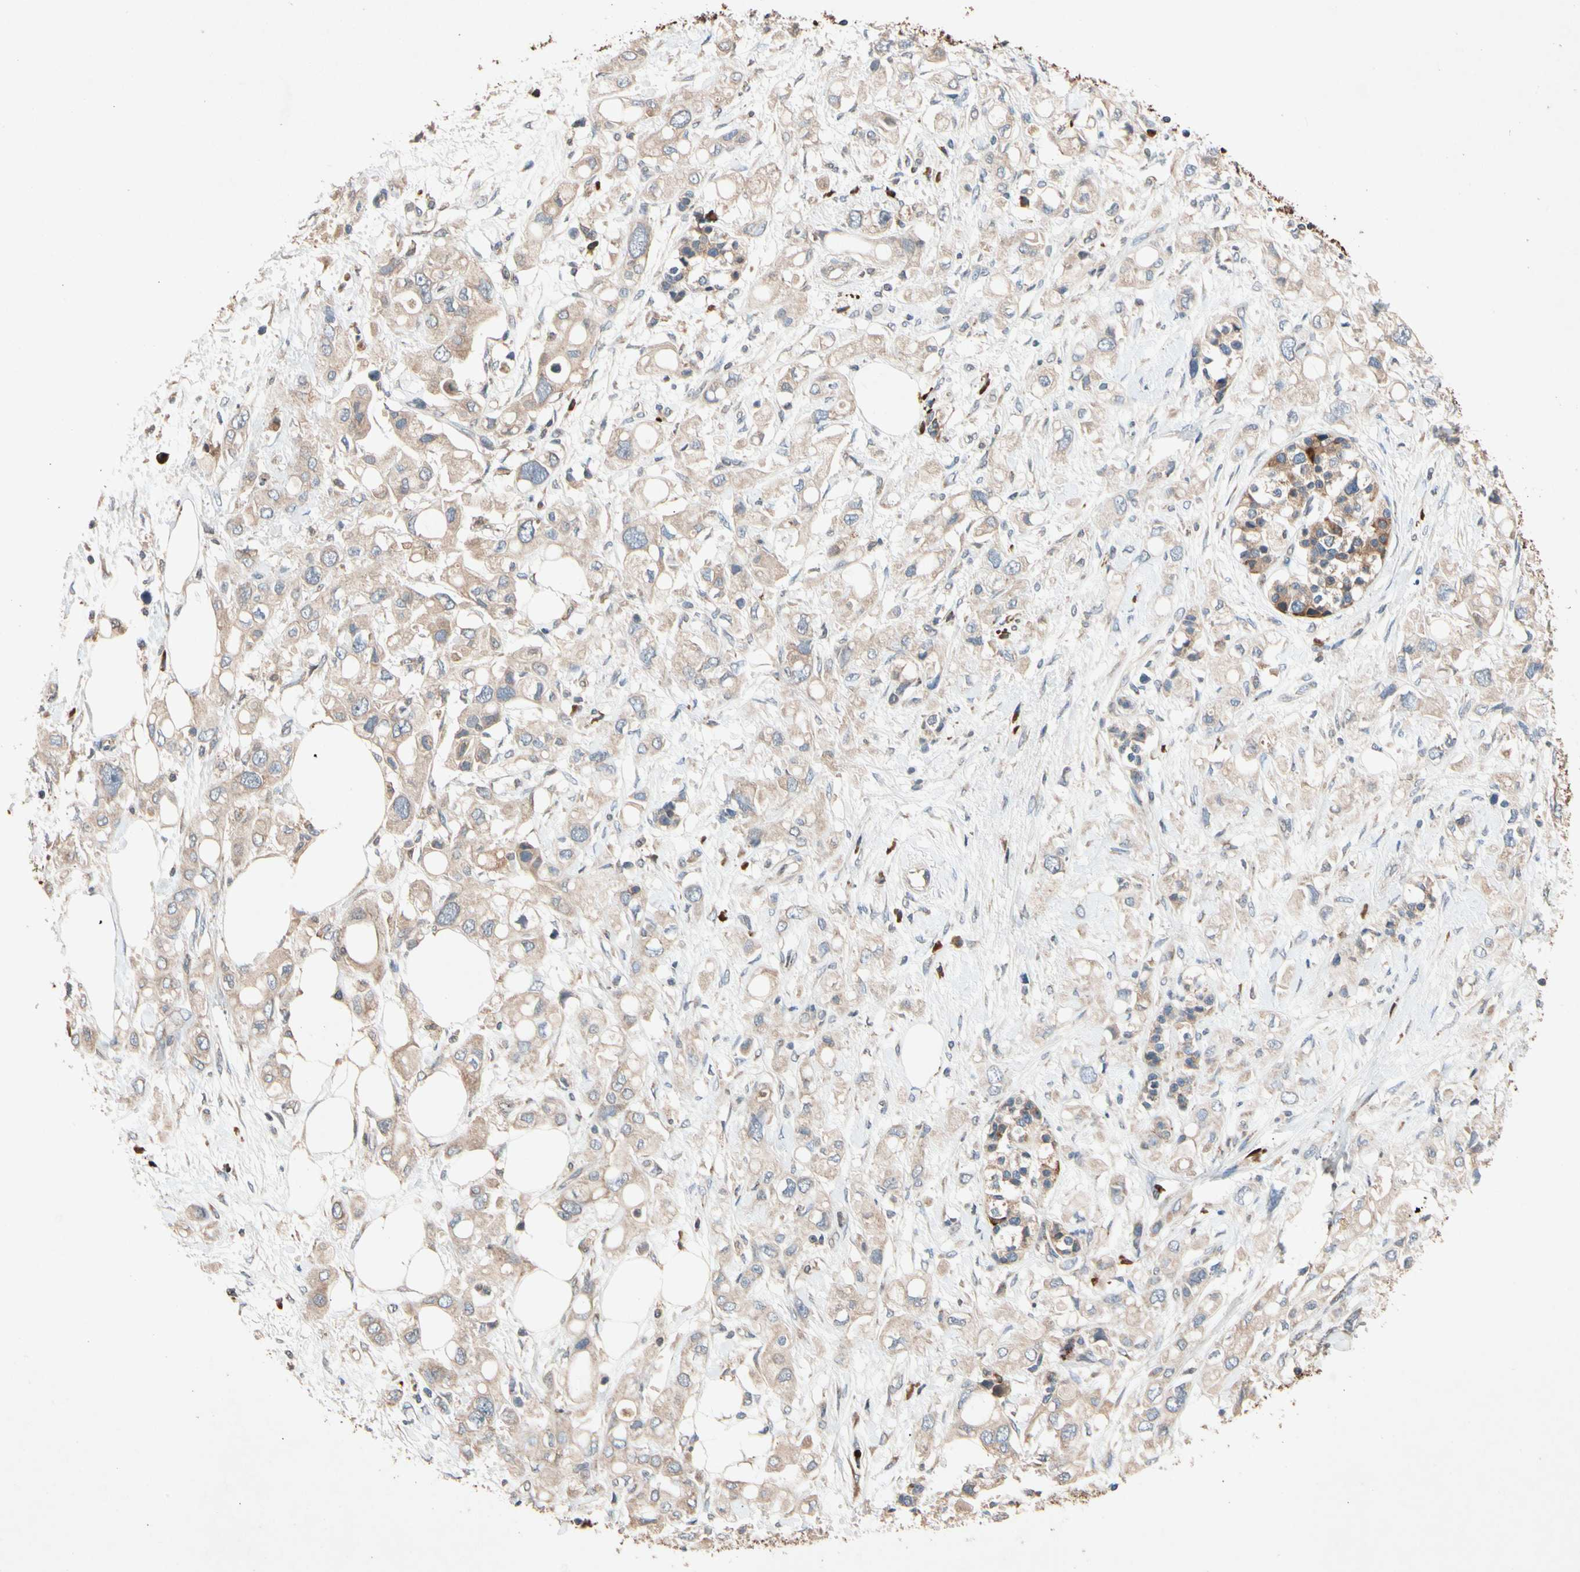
{"staining": {"intensity": "weak", "quantity": ">75%", "location": "cytoplasmic/membranous"}, "tissue": "pancreatic cancer", "cell_type": "Tumor cells", "image_type": "cancer", "snomed": [{"axis": "morphology", "description": "Adenocarcinoma, NOS"}, {"axis": "topography", "description": "Pancreas"}], "caption": "Brown immunohistochemical staining in human adenocarcinoma (pancreatic) exhibits weak cytoplasmic/membranous staining in about >75% of tumor cells.", "gene": "PRDX4", "patient": {"sex": "female", "age": 56}}